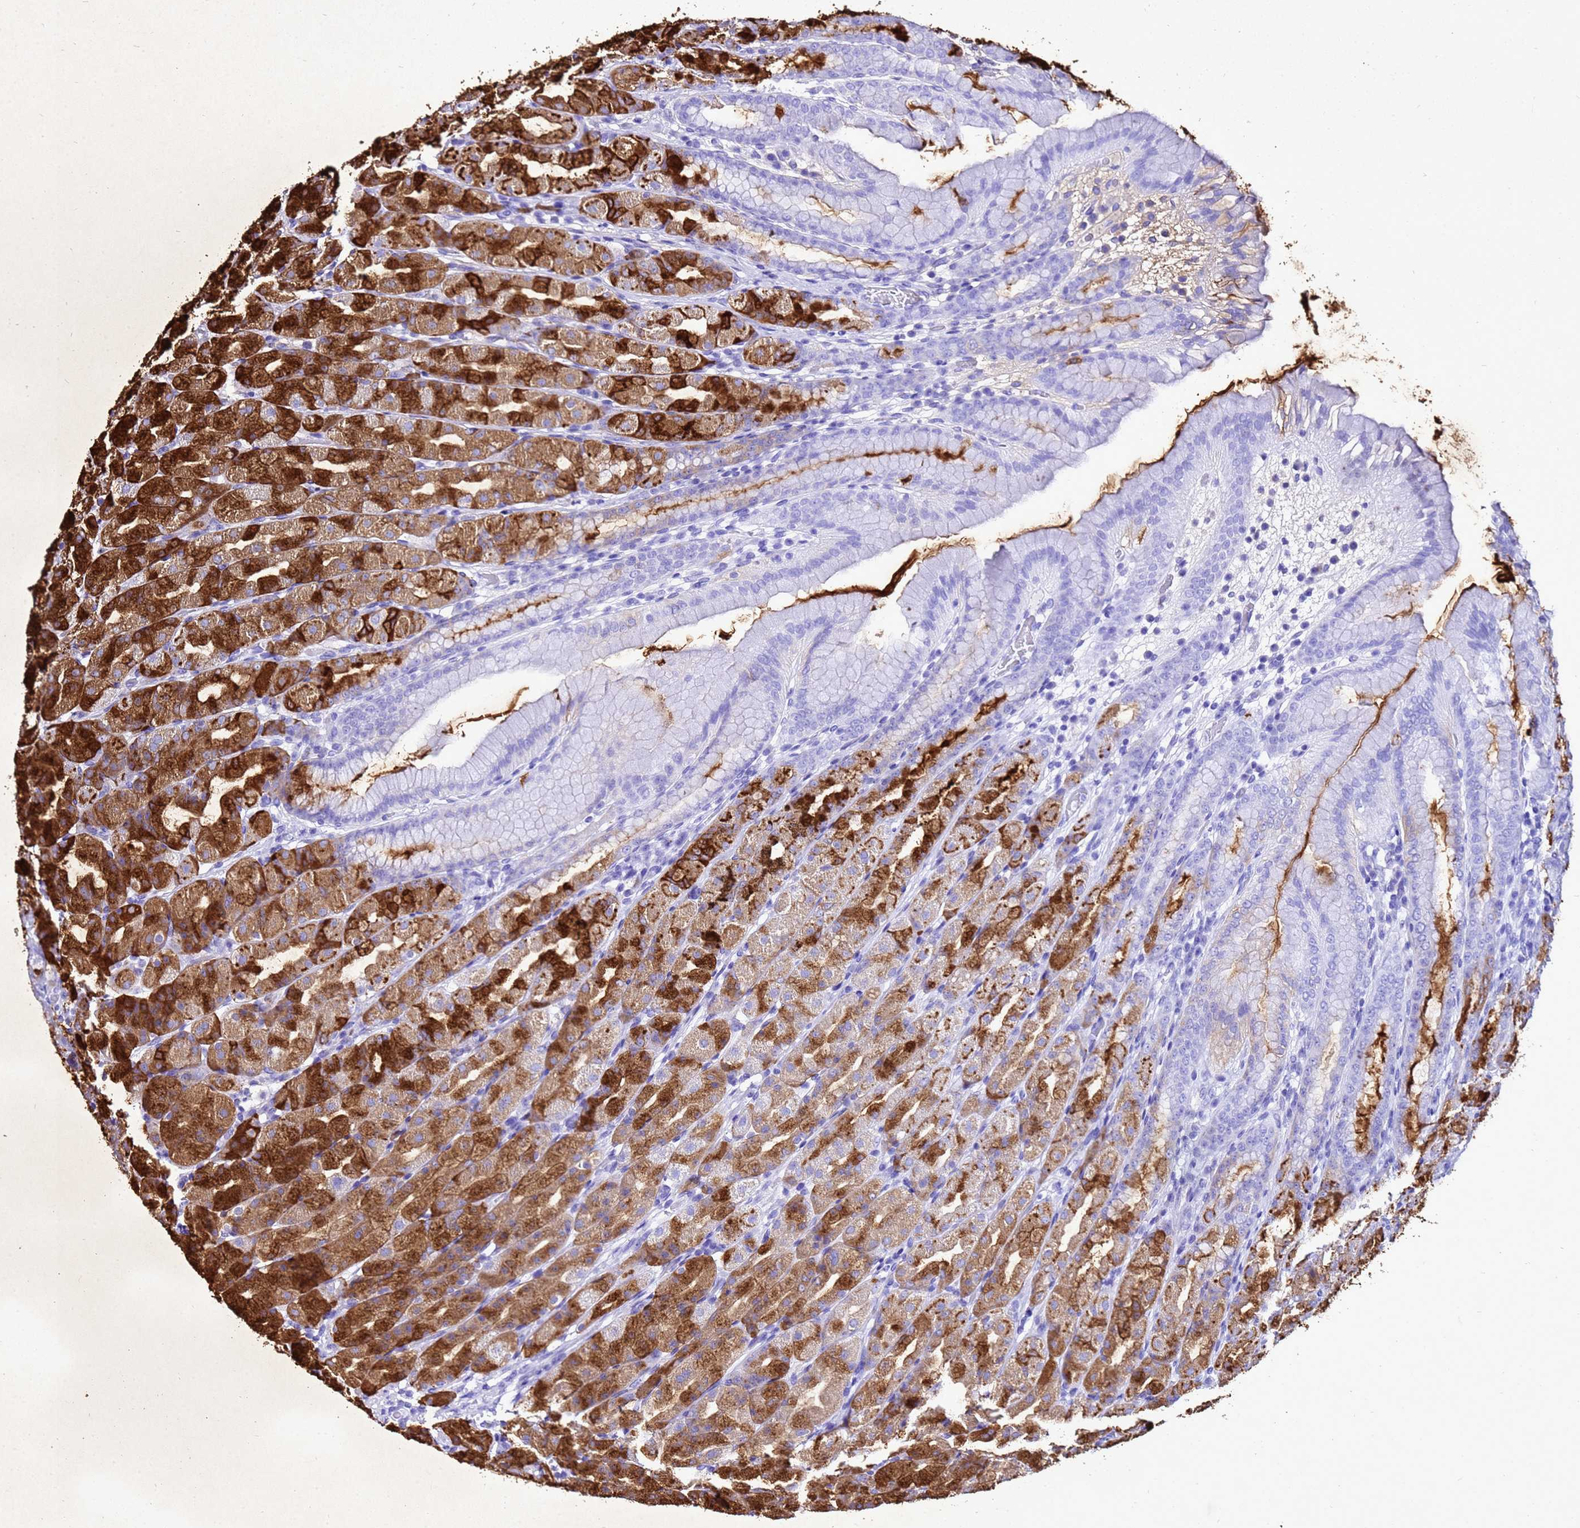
{"staining": {"intensity": "strong", "quantity": "25%-75%", "location": "cytoplasmic/membranous"}, "tissue": "stomach", "cell_type": "Glandular cells", "image_type": "normal", "snomed": [{"axis": "morphology", "description": "Normal tissue, NOS"}, {"axis": "topography", "description": "Stomach, upper"}], "caption": "A high amount of strong cytoplasmic/membranous positivity is identified in approximately 25%-75% of glandular cells in benign stomach.", "gene": "LIPF", "patient": {"sex": "male", "age": 68}}